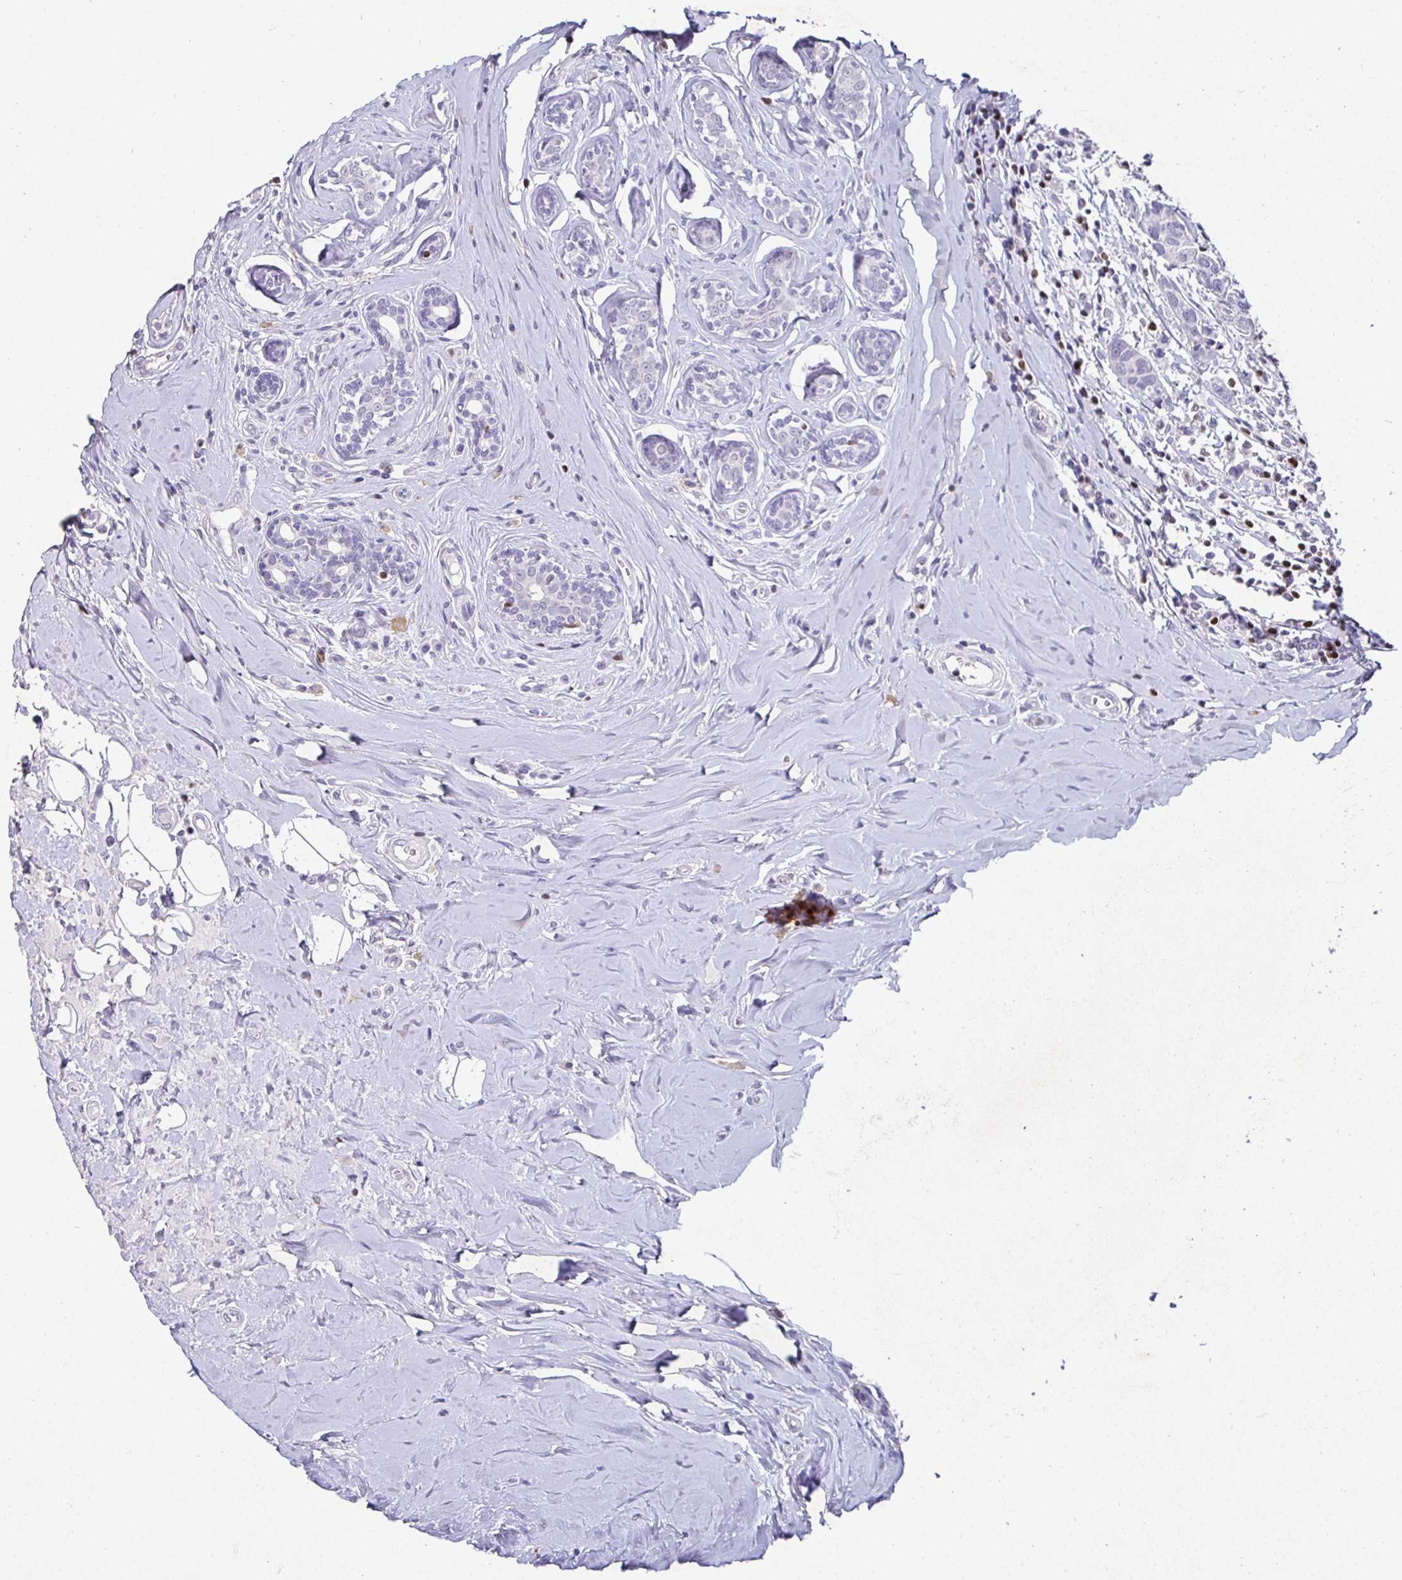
{"staining": {"intensity": "negative", "quantity": "none", "location": "none"}, "tissue": "breast cancer", "cell_type": "Tumor cells", "image_type": "cancer", "snomed": [{"axis": "morphology", "description": "Duct carcinoma"}, {"axis": "topography", "description": "Breast"}], "caption": "There is no significant expression in tumor cells of invasive ductal carcinoma (breast). (Stains: DAB immunohistochemistry with hematoxylin counter stain, Microscopy: brightfield microscopy at high magnification).", "gene": "SATB1", "patient": {"sex": "female", "age": 24}}